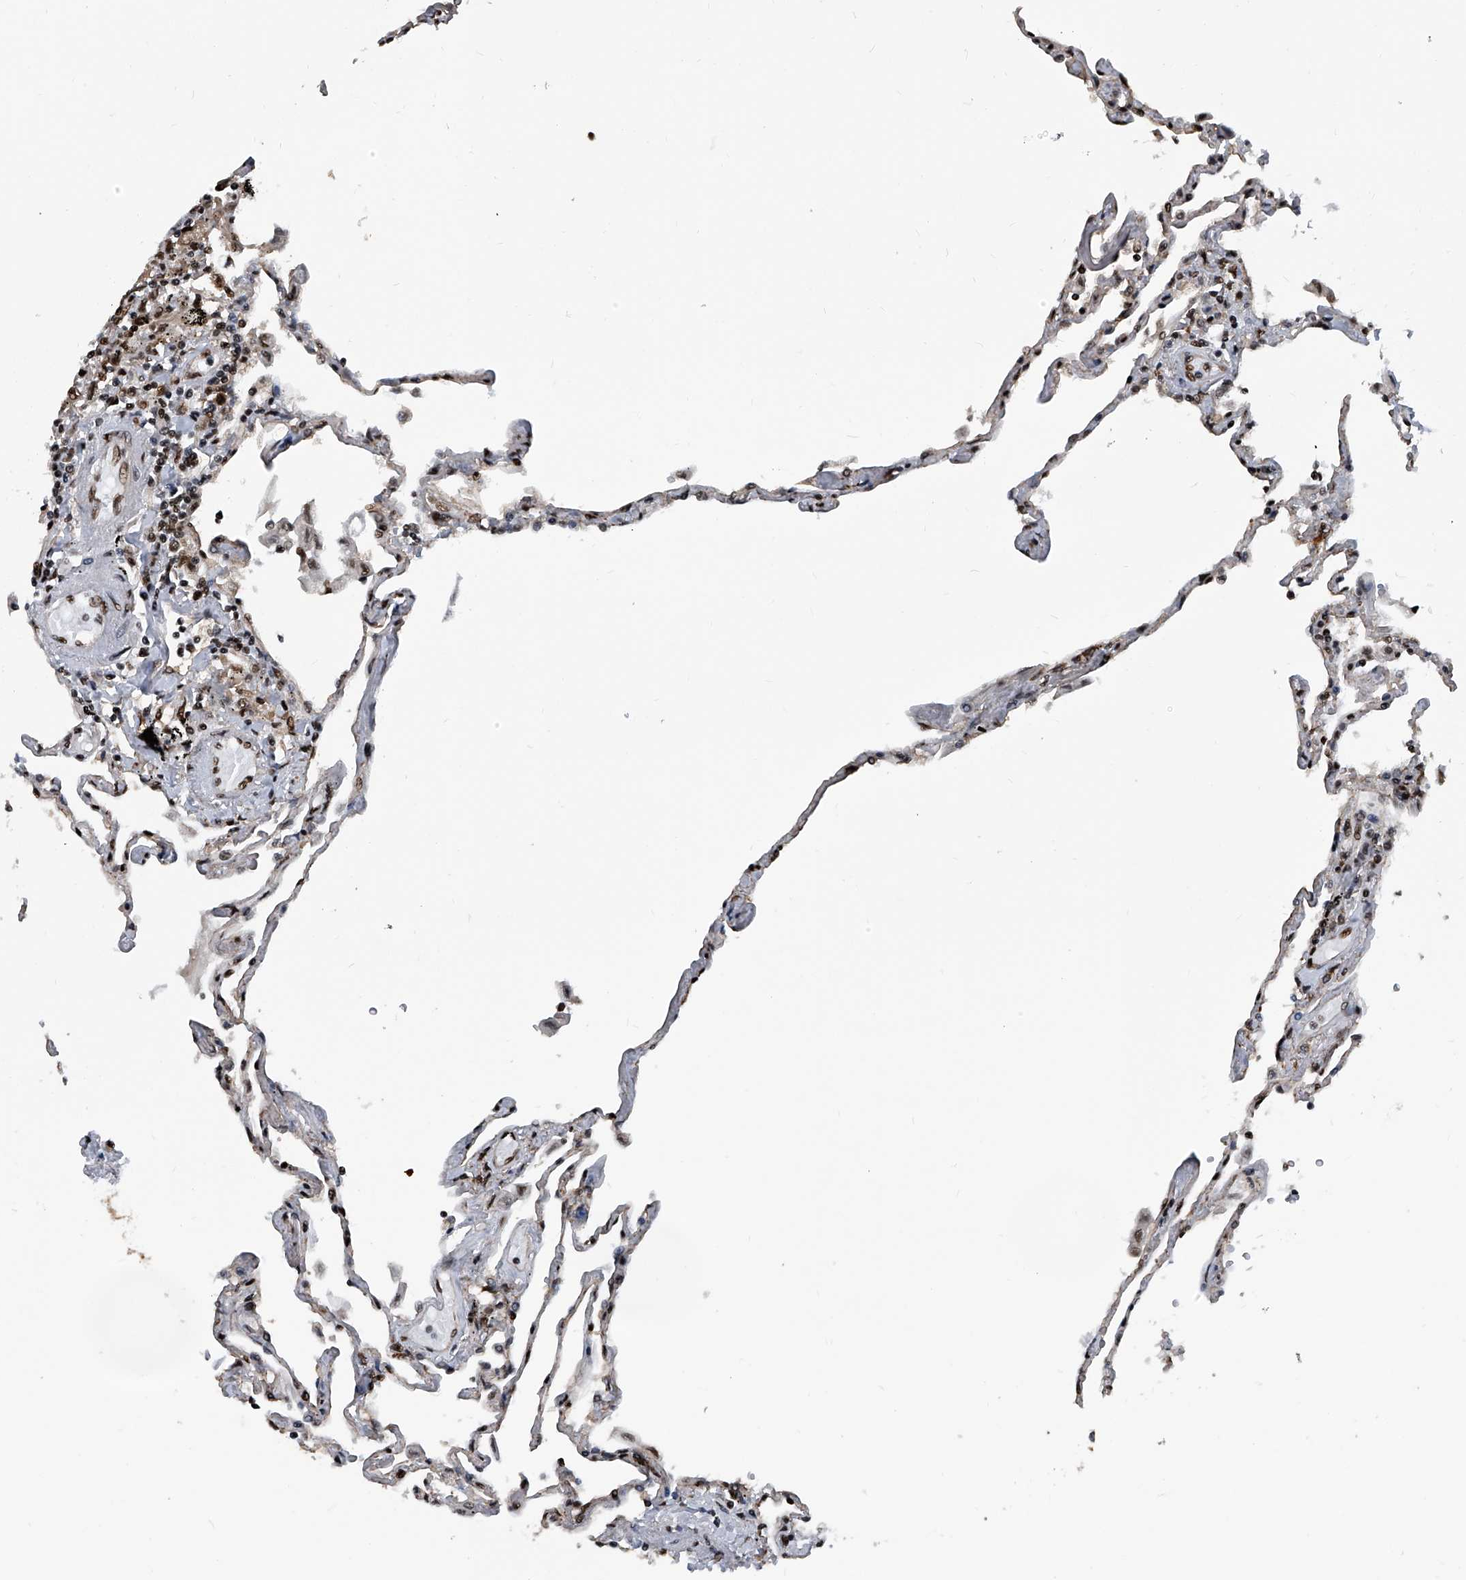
{"staining": {"intensity": "moderate", "quantity": ">75%", "location": "nuclear"}, "tissue": "lung", "cell_type": "Alveolar cells", "image_type": "normal", "snomed": [{"axis": "morphology", "description": "Normal tissue, NOS"}, {"axis": "topography", "description": "Lung"}], "caption": "A photomicrograph showing moderate nuclear staining in approximately >75% of alveolar cells in unremarkable lung, as visualized by brown immunohistochemical staining.", "gene": "FKBP5", "patient": {"sex": "female", "age": 67}}